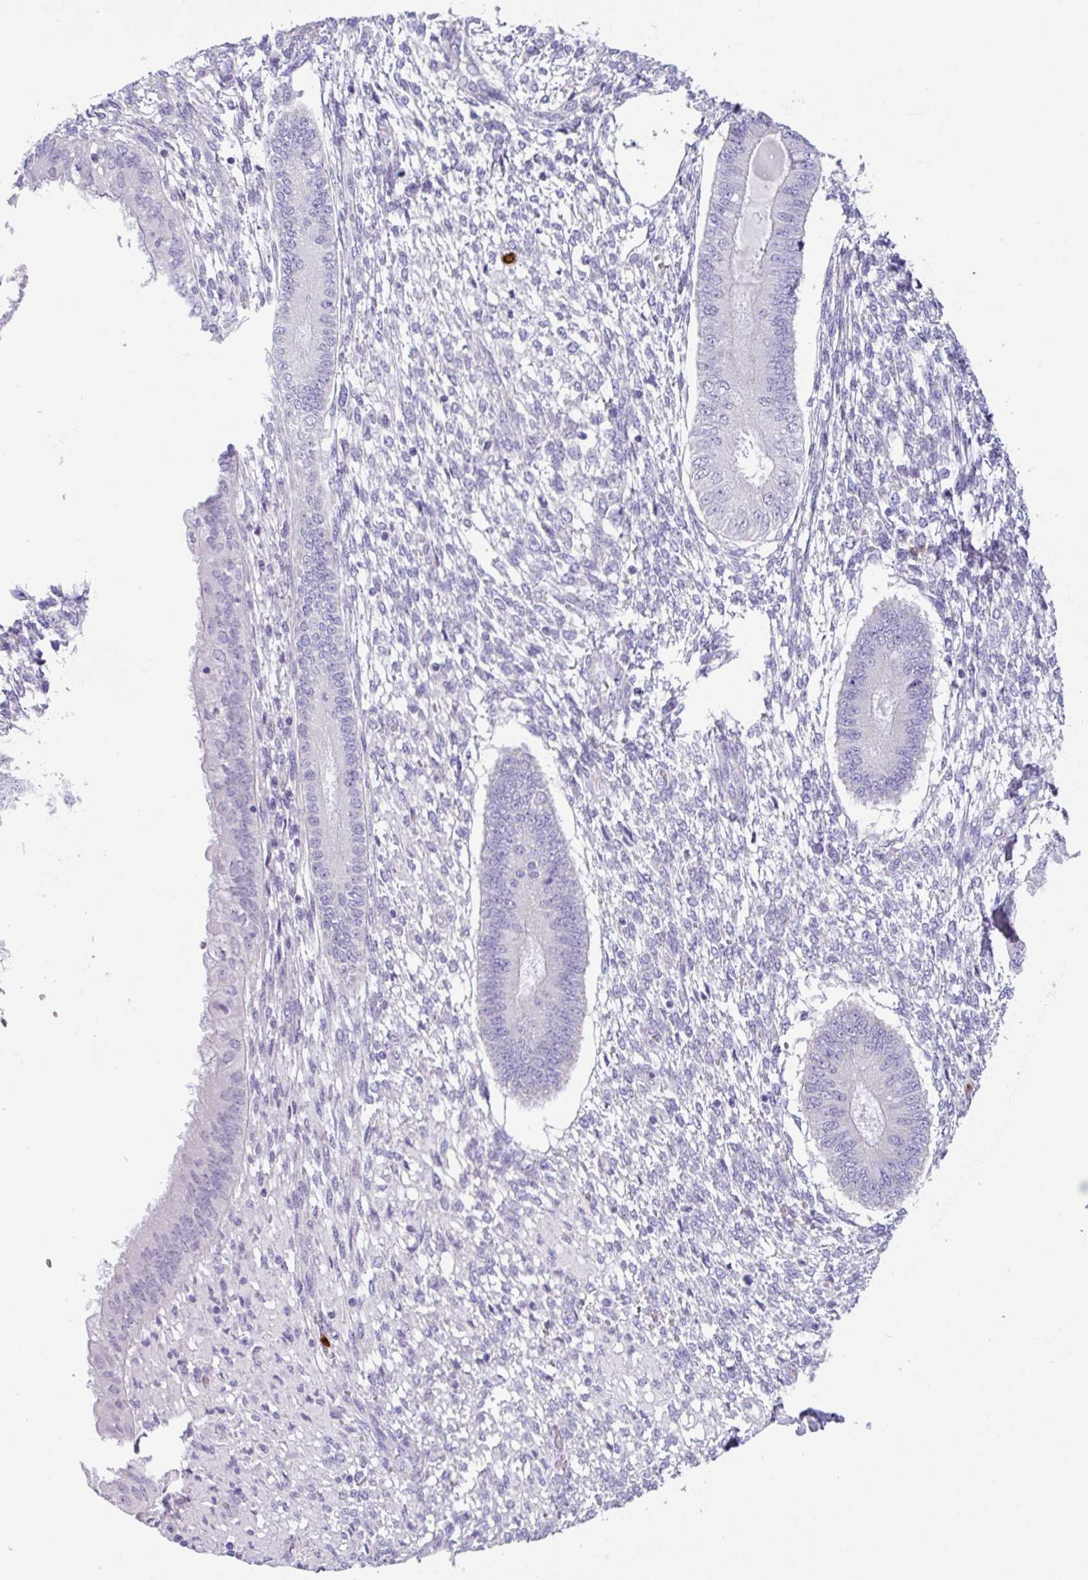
{"staining": {"intensity": "negative", "quantity": "none", "location": "none"}, "tissue": "endometrium", "cell_type": "Cells in endometrial stroma", "image_type": "normal", "snomed": [{"axis": "morphology", "description": "Normal tissue, NOS"}, {"axis": "topography", "description": "Endometrium"}], "caption": "Human endometrium stained for a protein using IHC exhibits no expression in cells in endometrial stroma.", "gene": "SH2D3C", "patient": {"sex": "female", "age": 49}}